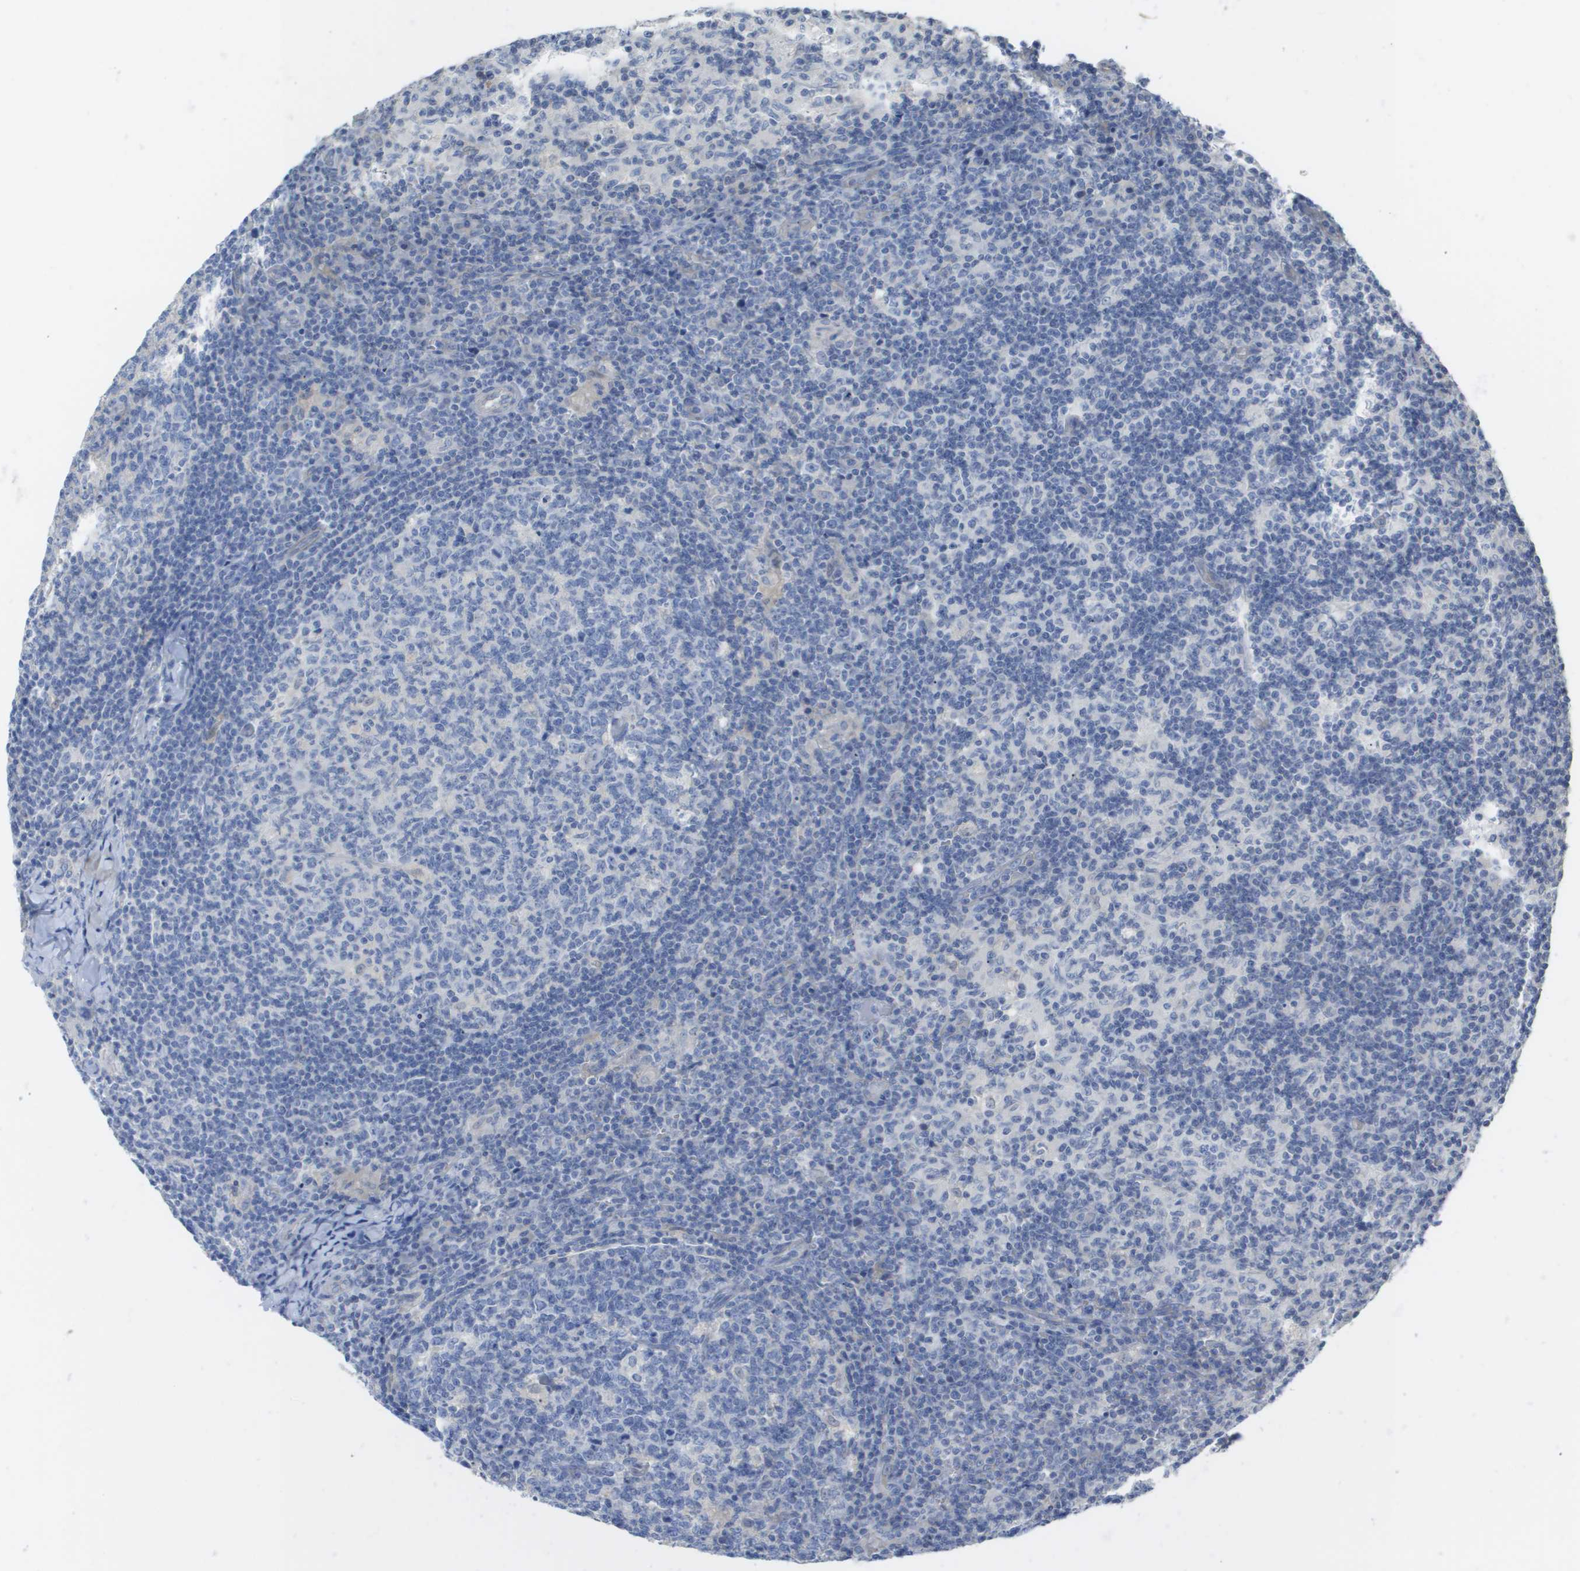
{"staining": {"intensity": "negative", "quantity": "none", "location": "none"}, "tissue": "lymph node", "cell_type": "Germinal center cells", "image_type": "normal", "snomed": [{"axis": "morphology", "description": "Normal tissue, NOS"}, {"axis": "morphology", "description": "Inflammation, NOS"}, {"axis": "topography", "description": "Lymph node"}], "caption": "Protein analysis of benign lymph node displays no significant staining in germinal center cells. Brightfield microscopy of IHC stained with DAB (3,3'-diaminobenzidine) (brown) and hematoxylin (blue), captured at high magnification.", "gene": "MYL3", "patient": {"sex": "male", "age": 55}}